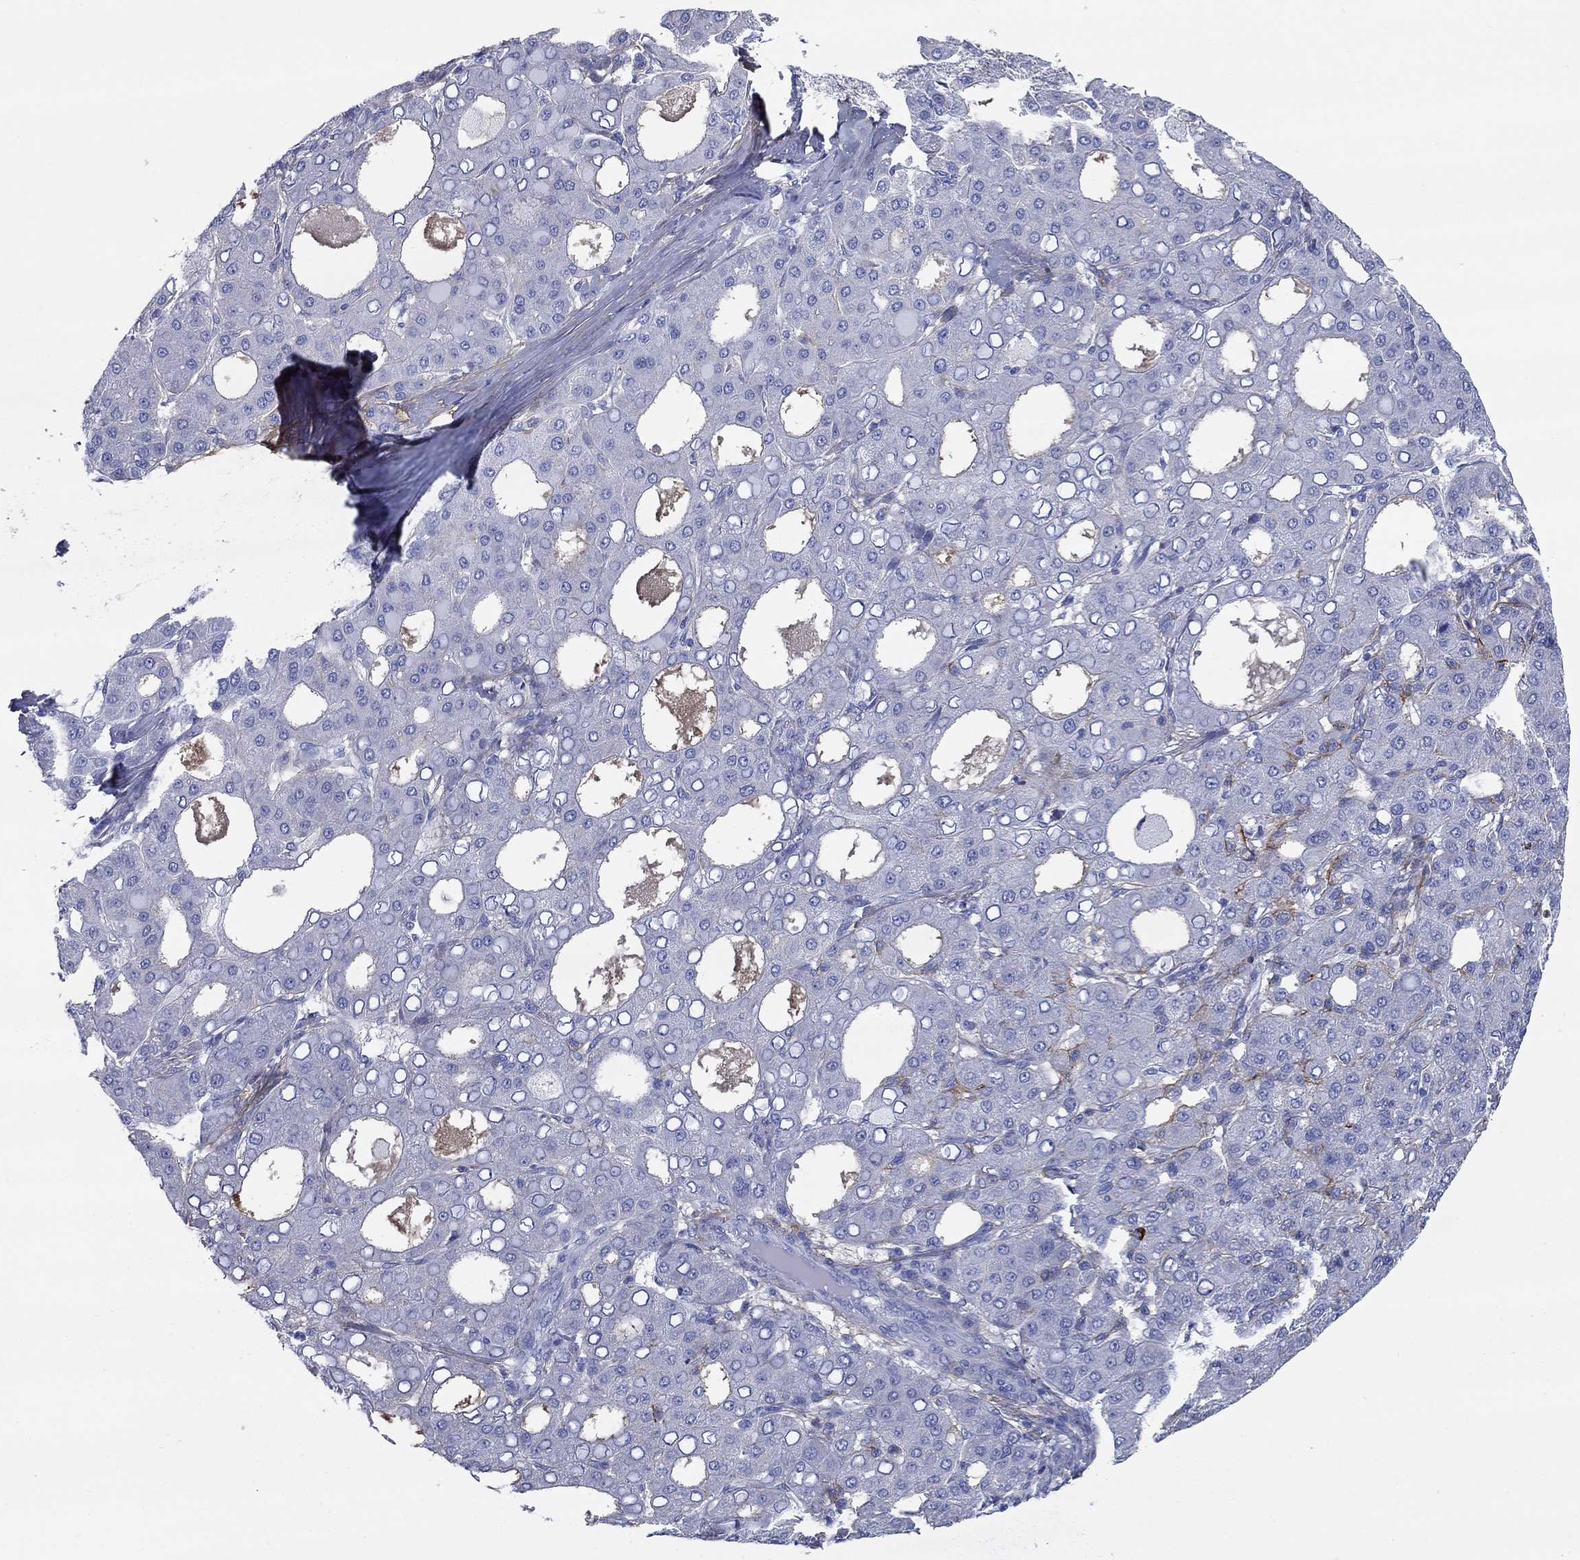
{"staining": {"intensity": "negative", "quantity": "none", "location": "none"}, "tissue": "liver cancer", "cell_type": "Tumor cells", "image_type": "cancer", "snomed": [{"axis": "morphology", "description": "Carcinoma, Hepatocellular, NOS"}, {"axis": "topography", "description": "Liver"}], "caption": "IHC image of neoplastic tissue: human liver cancer stained with DAB shows no significant protein staining in tumor cells.", "gene": "GPC1", "patient": {"sex": "male", "age": 65}}